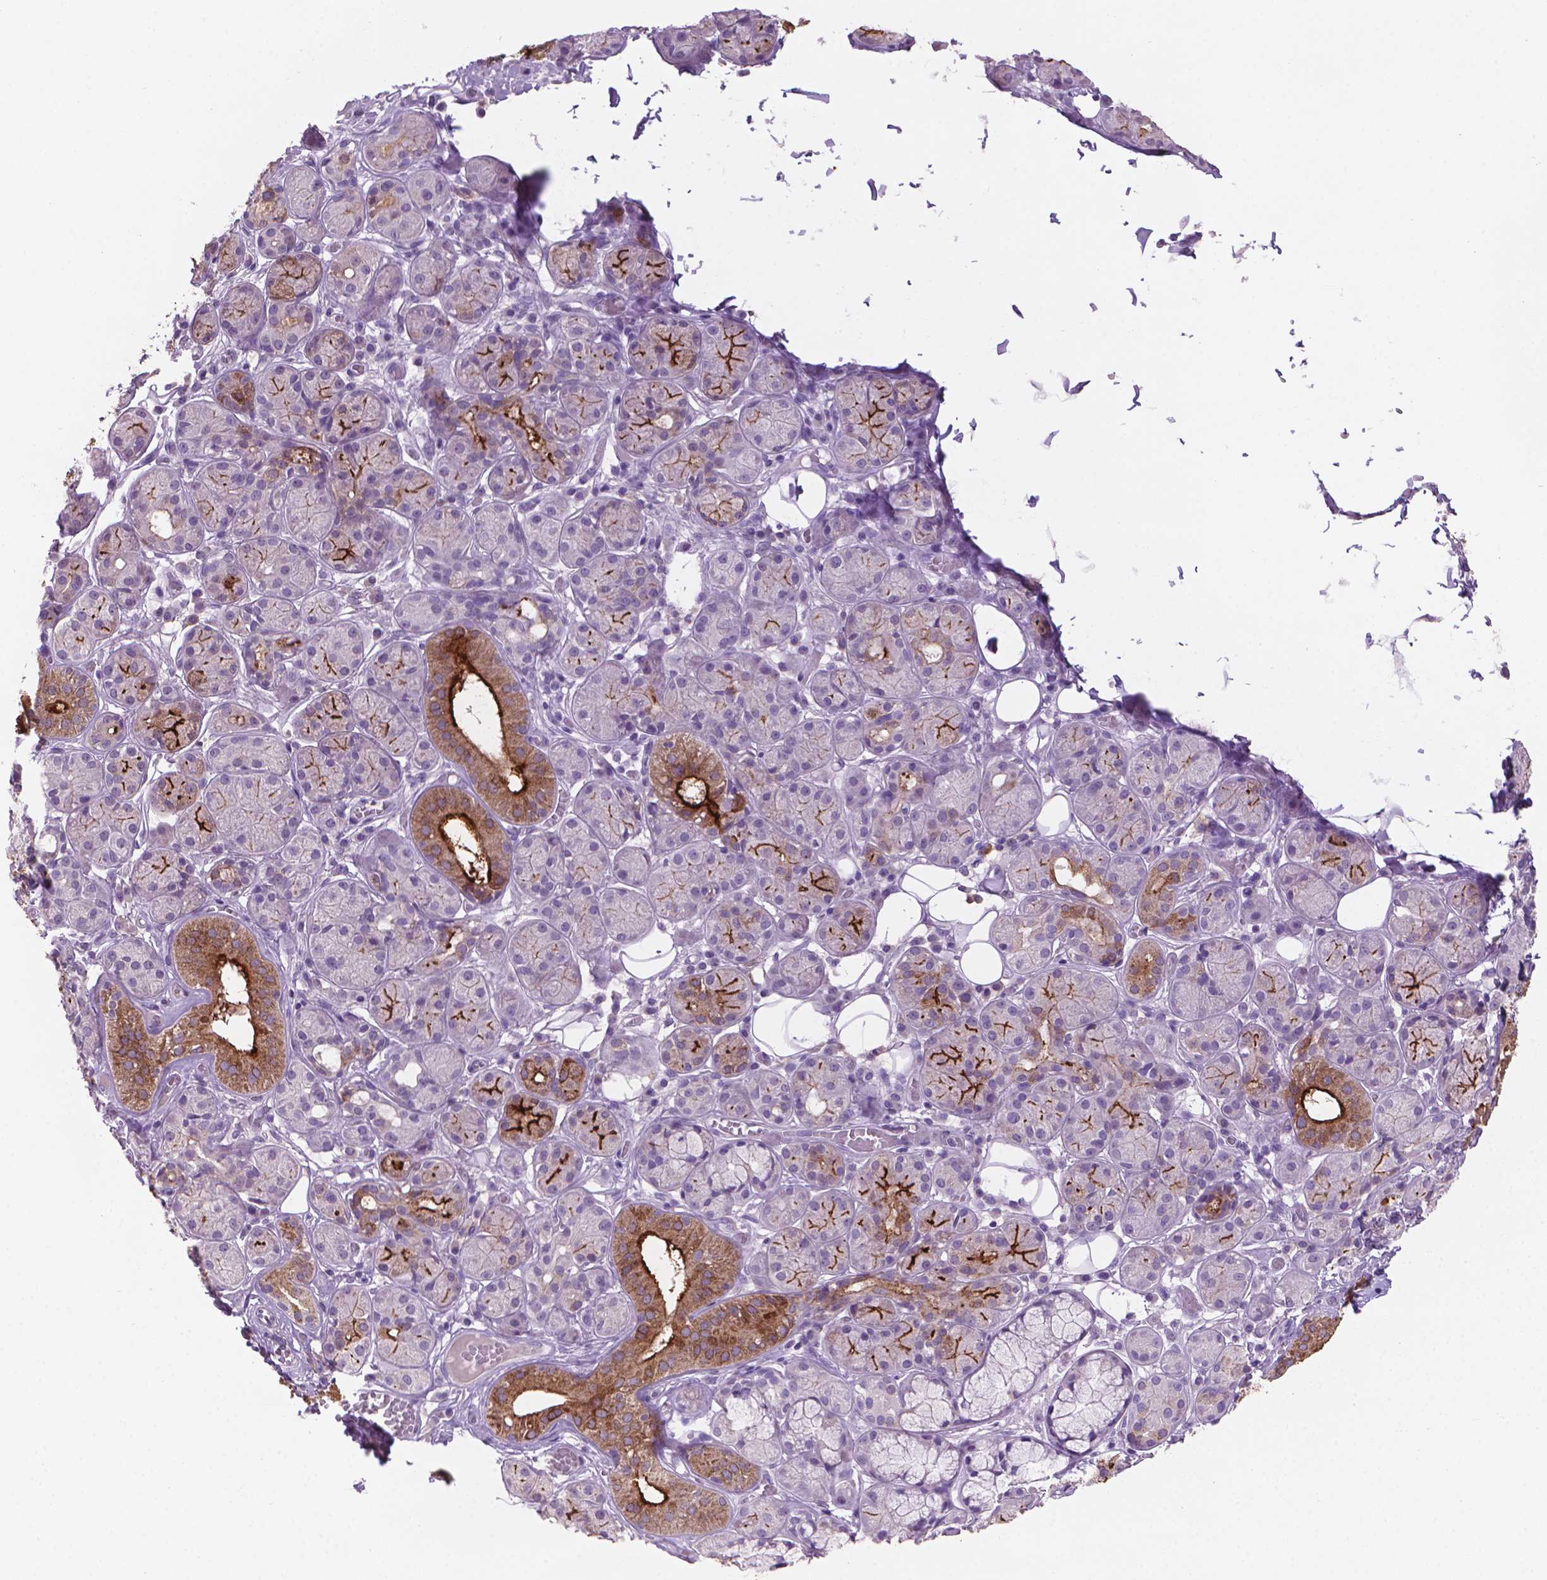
{"staining": {"intensity": "strong", "quantity": "25%-75%", "location": "cytoplasmic/membranous"}, "tissue": "salivary gland", "cell_type": "Glandular cells", "image_type": "normal", "snomed": [{"axis": "morphology", "description": "Normal tissue, NOS"}, {"axis": "topography", "description": "Salivary gland"}, {"axis": "topography", "description": "Peripheral nerve tissue"}], "caption": "Immunohistochemical staining of normal salivary gland demonstrates high levels of strong cytoplasmic/membranous positivity in approximately 25%-75% of glandular cells. (Stains: DAB in brown, nuclei in blue, Microscopy: brightfield microscopy at high magnification).", "gene": "MUC1", "patient": {"sex": "male", "age": 71}}